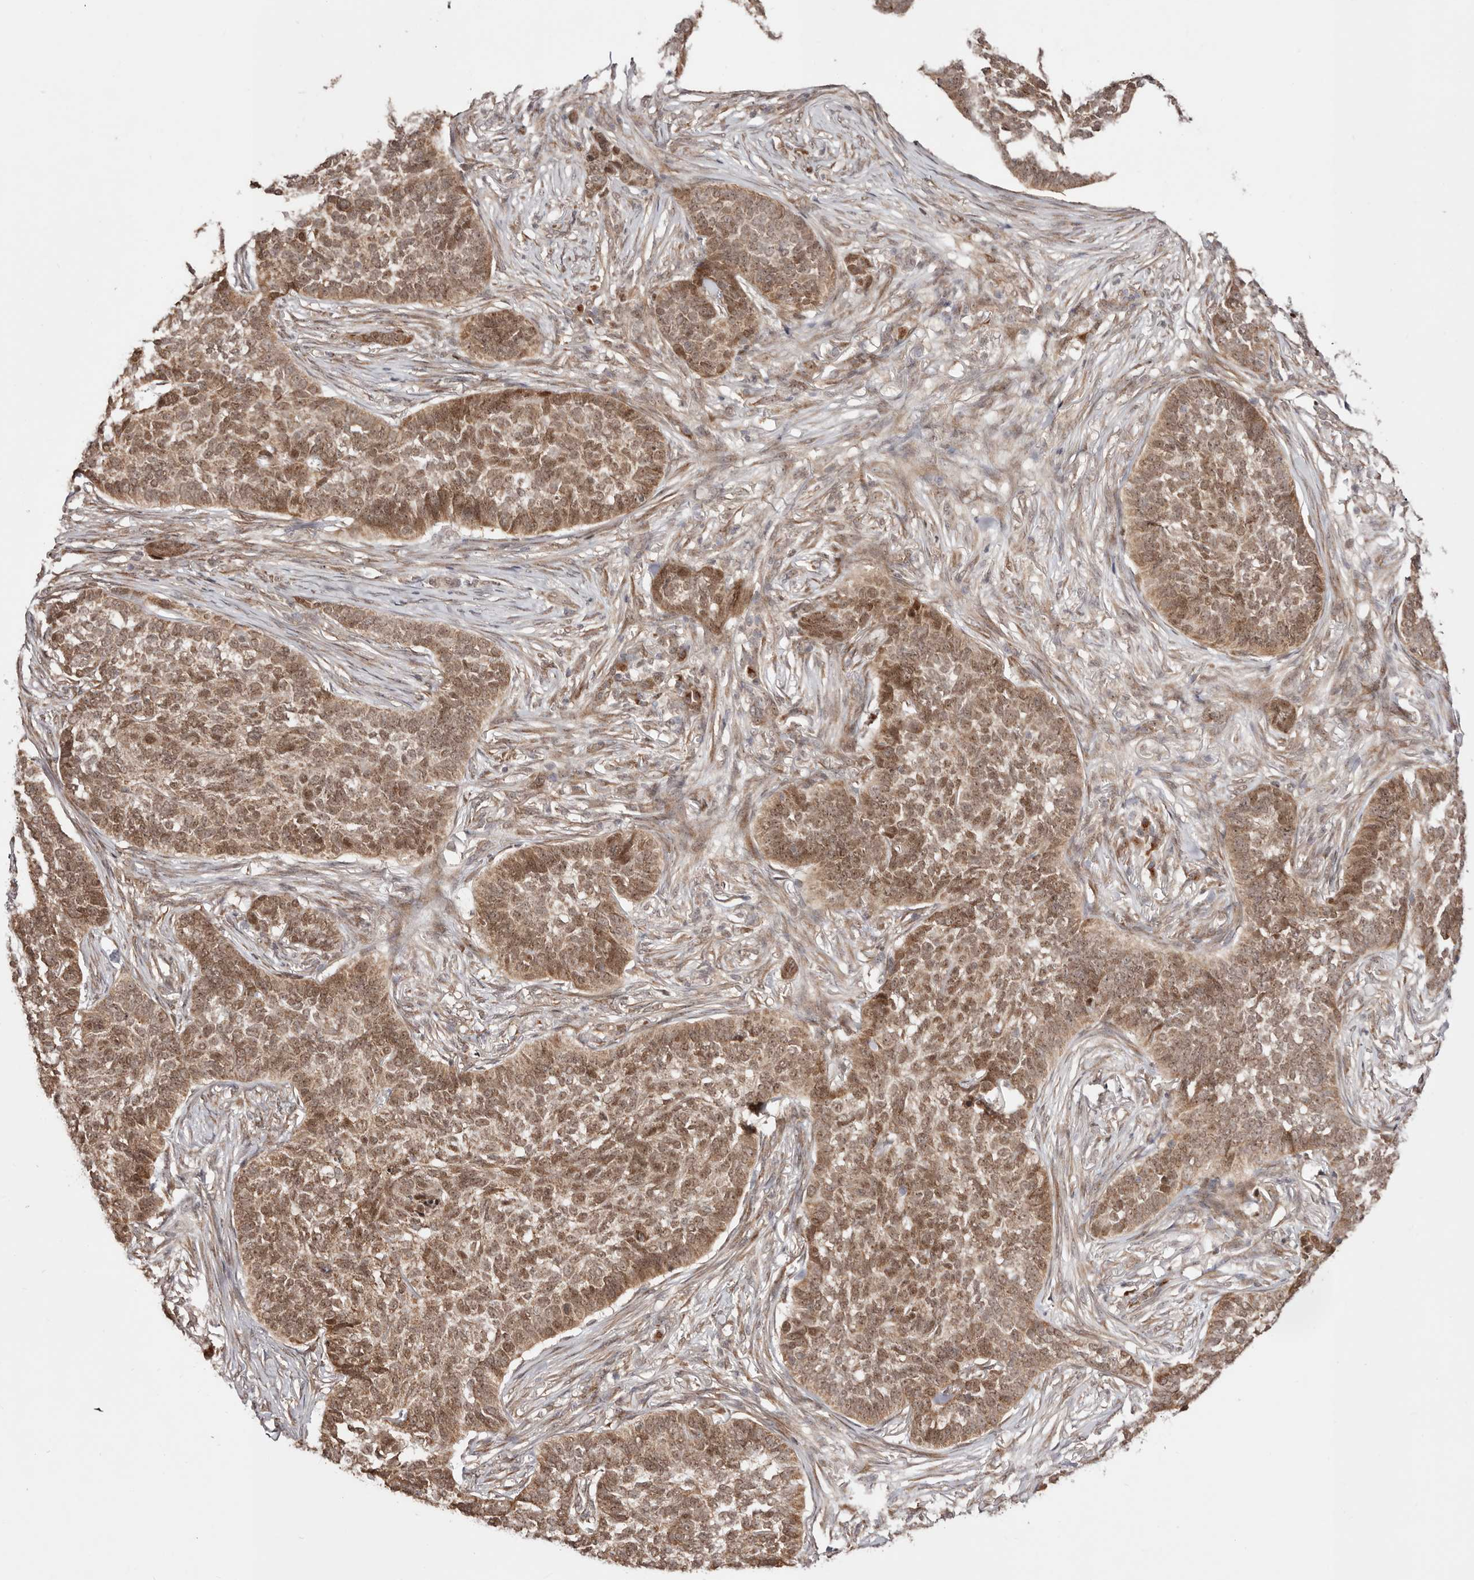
{"staining": {"intensity": "moderate", "quantity": ">75%", "location": "cytoplasmic/membranous,nuclear"}, "tissue": "skin cancer", "cell_type": "Tumor cells", "image_type": "cancer", "snomed": [{"axis": "morphology", "description": "Basal cell carcinoma"}, {"axis": "topography", "description": "Skin"}], "caption": "Protein expression analysis of basal cell carcinoma (skin) demonstrates moderate cytoplasmic/membranous and nuclear staining in about >75% of tumor cells. The protein is stained brown, and the nuclei are stained in blue (DAB IHC with brightfield microscopy, high magnification).", "gene": "EGR3", "patient": {"sex": "male", "age": 85}}